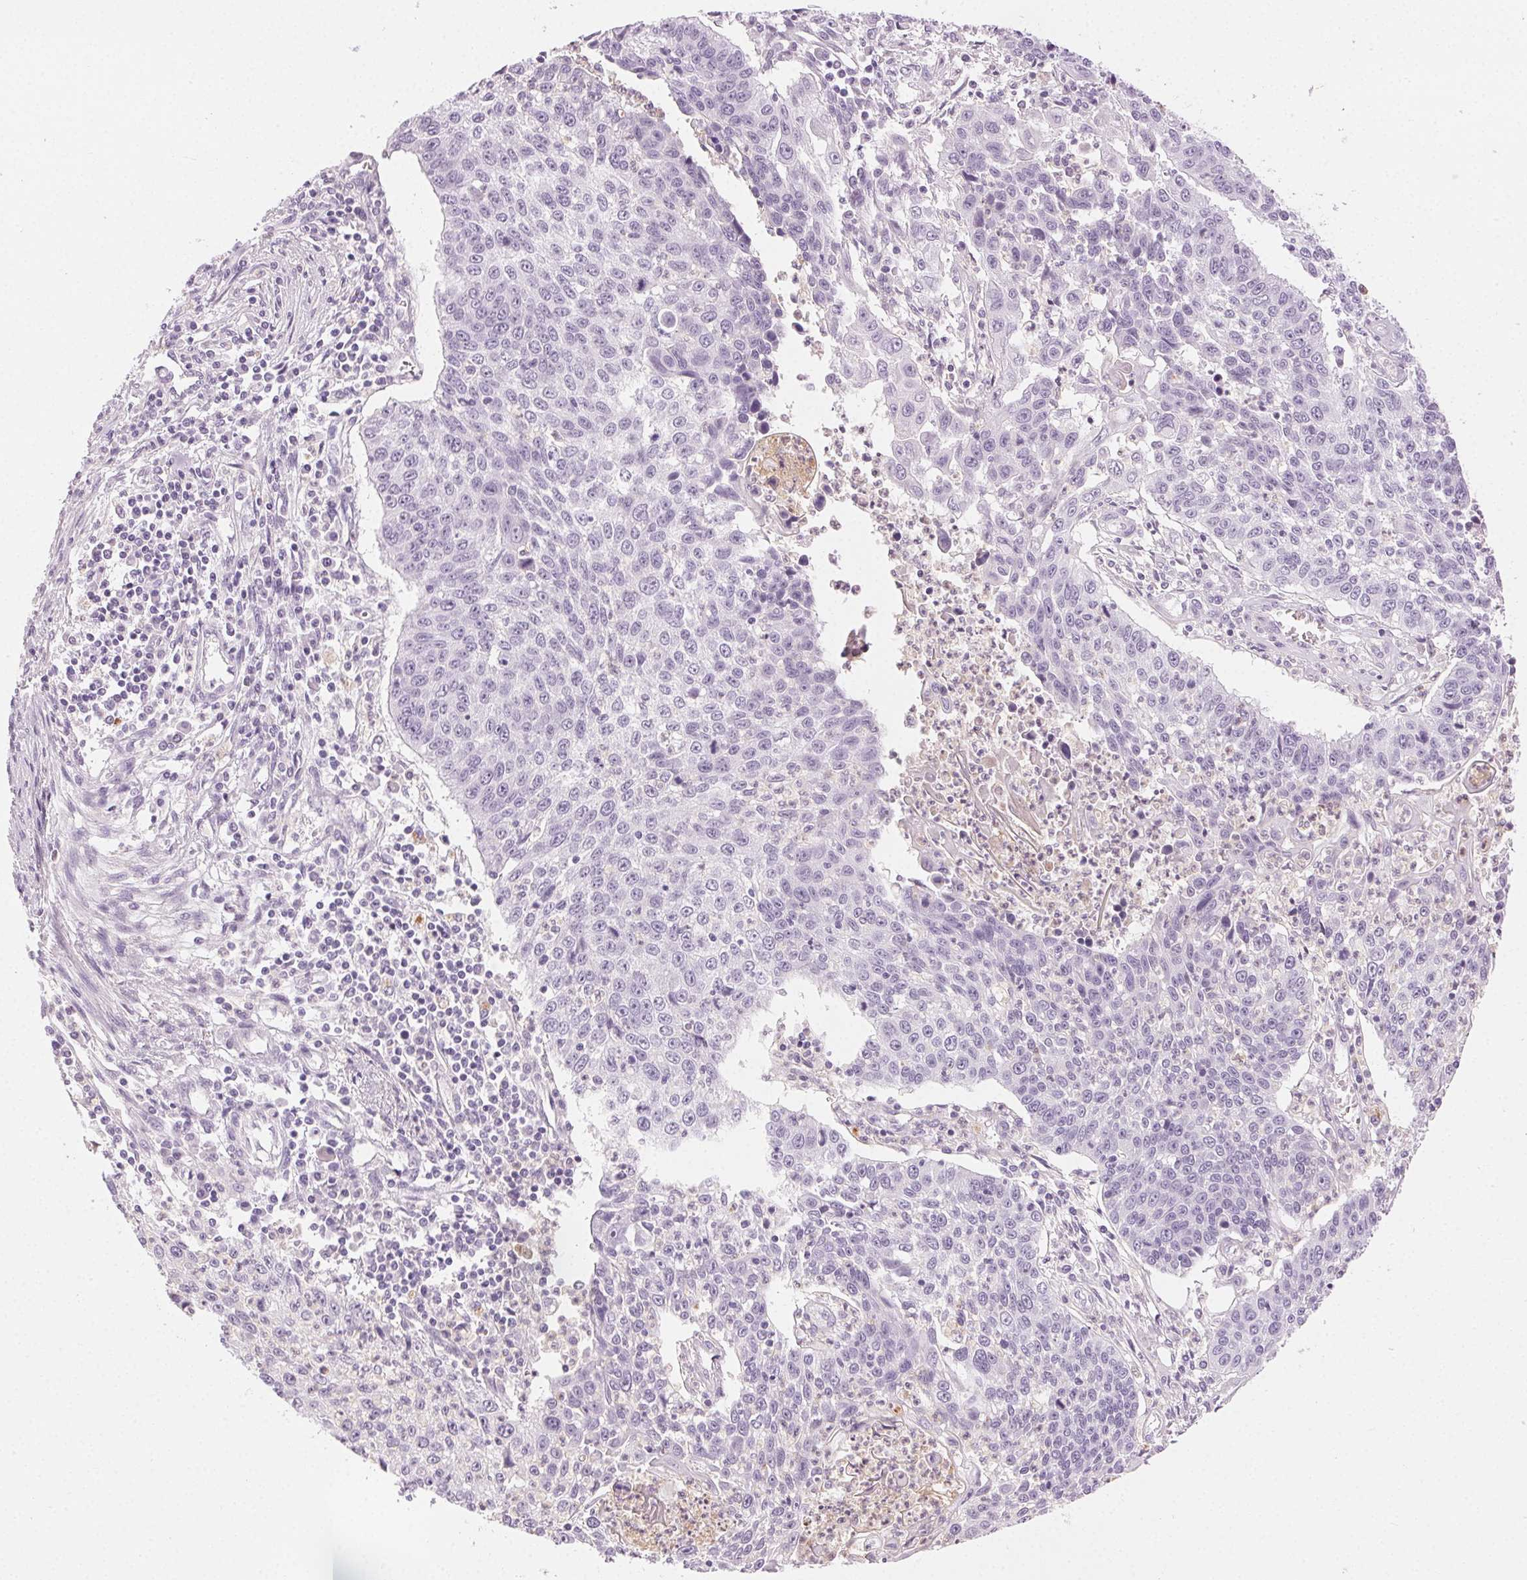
{"staining": {"intensity": "negative", "quantity": "none", "location": "none"}, "tissue": "lung cancer", "cell_type": "Tumor cells", "image_type": "cancer", "snomed": [{"axis": "morphology", "description": "Squamous cell carcinoma, NOS"}, {"axis": "morphology", "description": "Squamous cell carcinoma, metastatic, NOS"}, {"axis": "topography", "description": "Lung"}, {"axis": "topography", "description": "Pleura, NOS"}], "caption": "There is no significant expression in tumor cells of lung cancer (squamous cell carcinoma).", "gene": "MPO", "patient": {"sex": "male", "age": 72}}